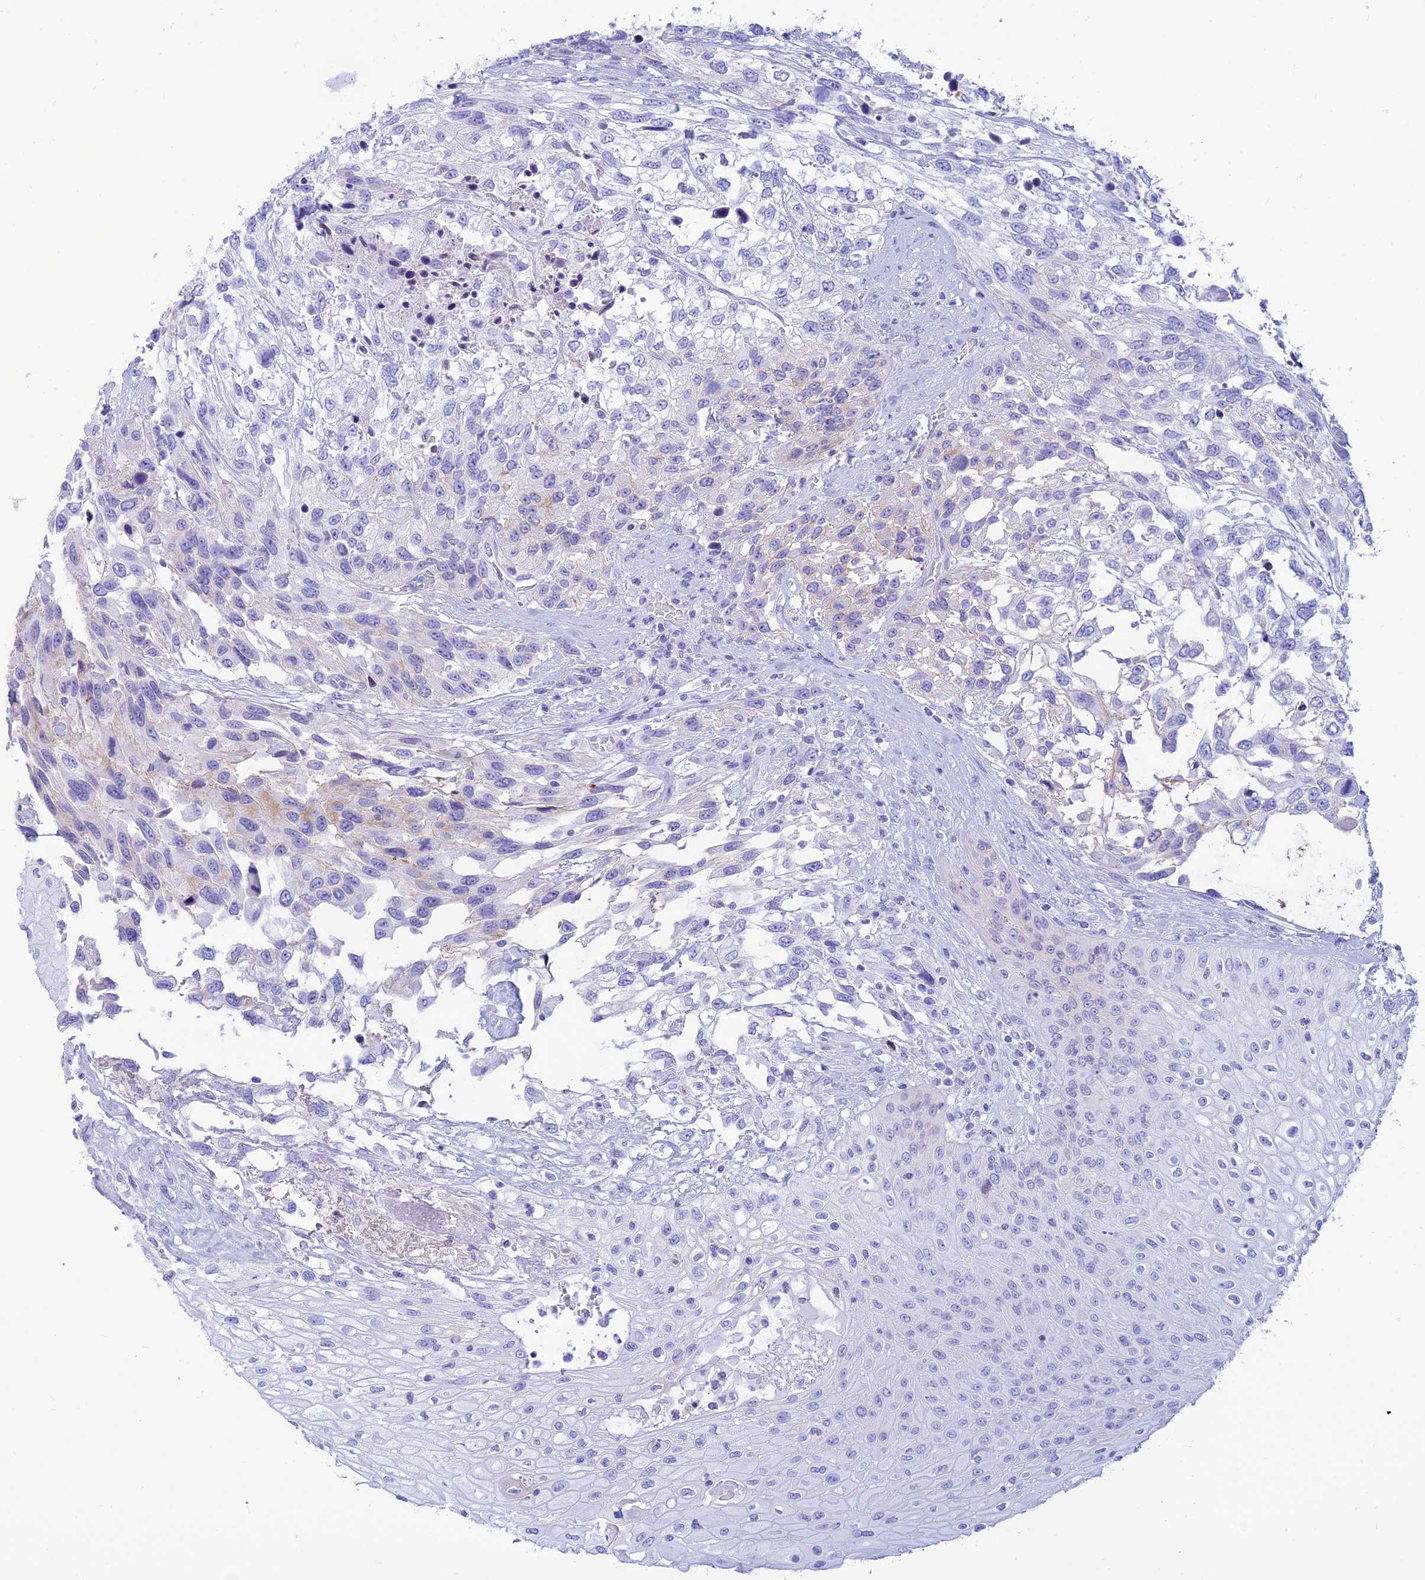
{"staining": {"intensity": "negative", "quantity": "none", "location": "none"}, "tissue": "urothelial cancer", "cell_type": "Tumor cells", "image_type": "cancer", "snomed": [{"axis": "morphology", "description": "Urothelial carcinoma, High grade"}, {"axis": "topography", "description": "Urinary bladder"}], "caption": "Tumor cells are negative for brown protein staining in urothelial carcinoma (high-grade). (DAB immunohistochemistry with hematoxylin counter stain).", "gene": "PRNP", "patient": {"sex": "female", "age": 70}}